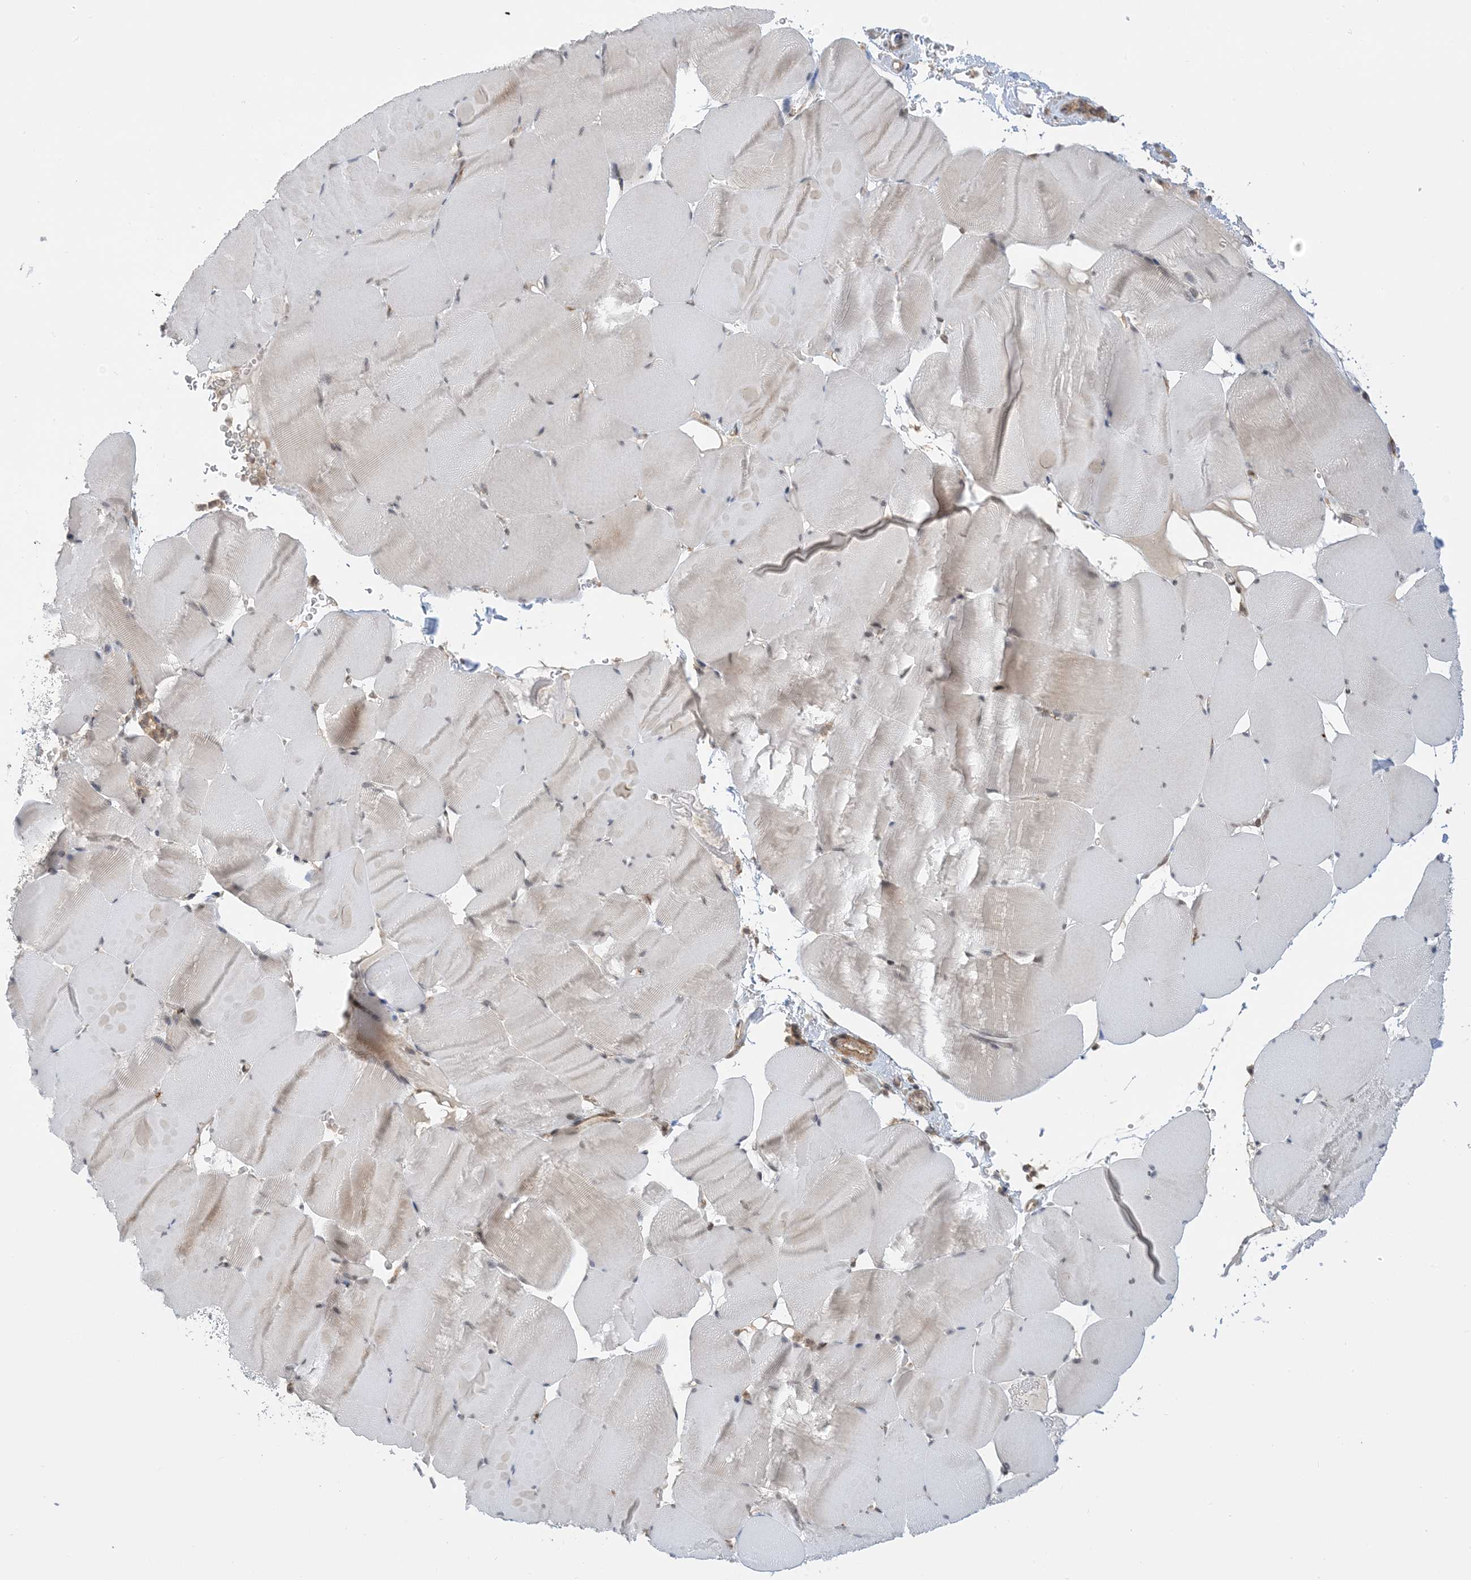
{"staining": {"intensity": "weak", "quantity": "<25%", "location": "cytoplasmic/membranous"}, "tissue": "skeletal muscle", "cell_type": "Myocytes", "image_type": "normal", "snomed": [{"axis": "morphology", "description": "Normal tissue, NOS"}, {"axis": "topography", "description": "Skeletal muscle"}], "caption": "IHC of benign human skeletal muscle demonstrates no expression in myocytes.", "gene": "METTL21A", "patient": {"sex": "male", "age": 62}}